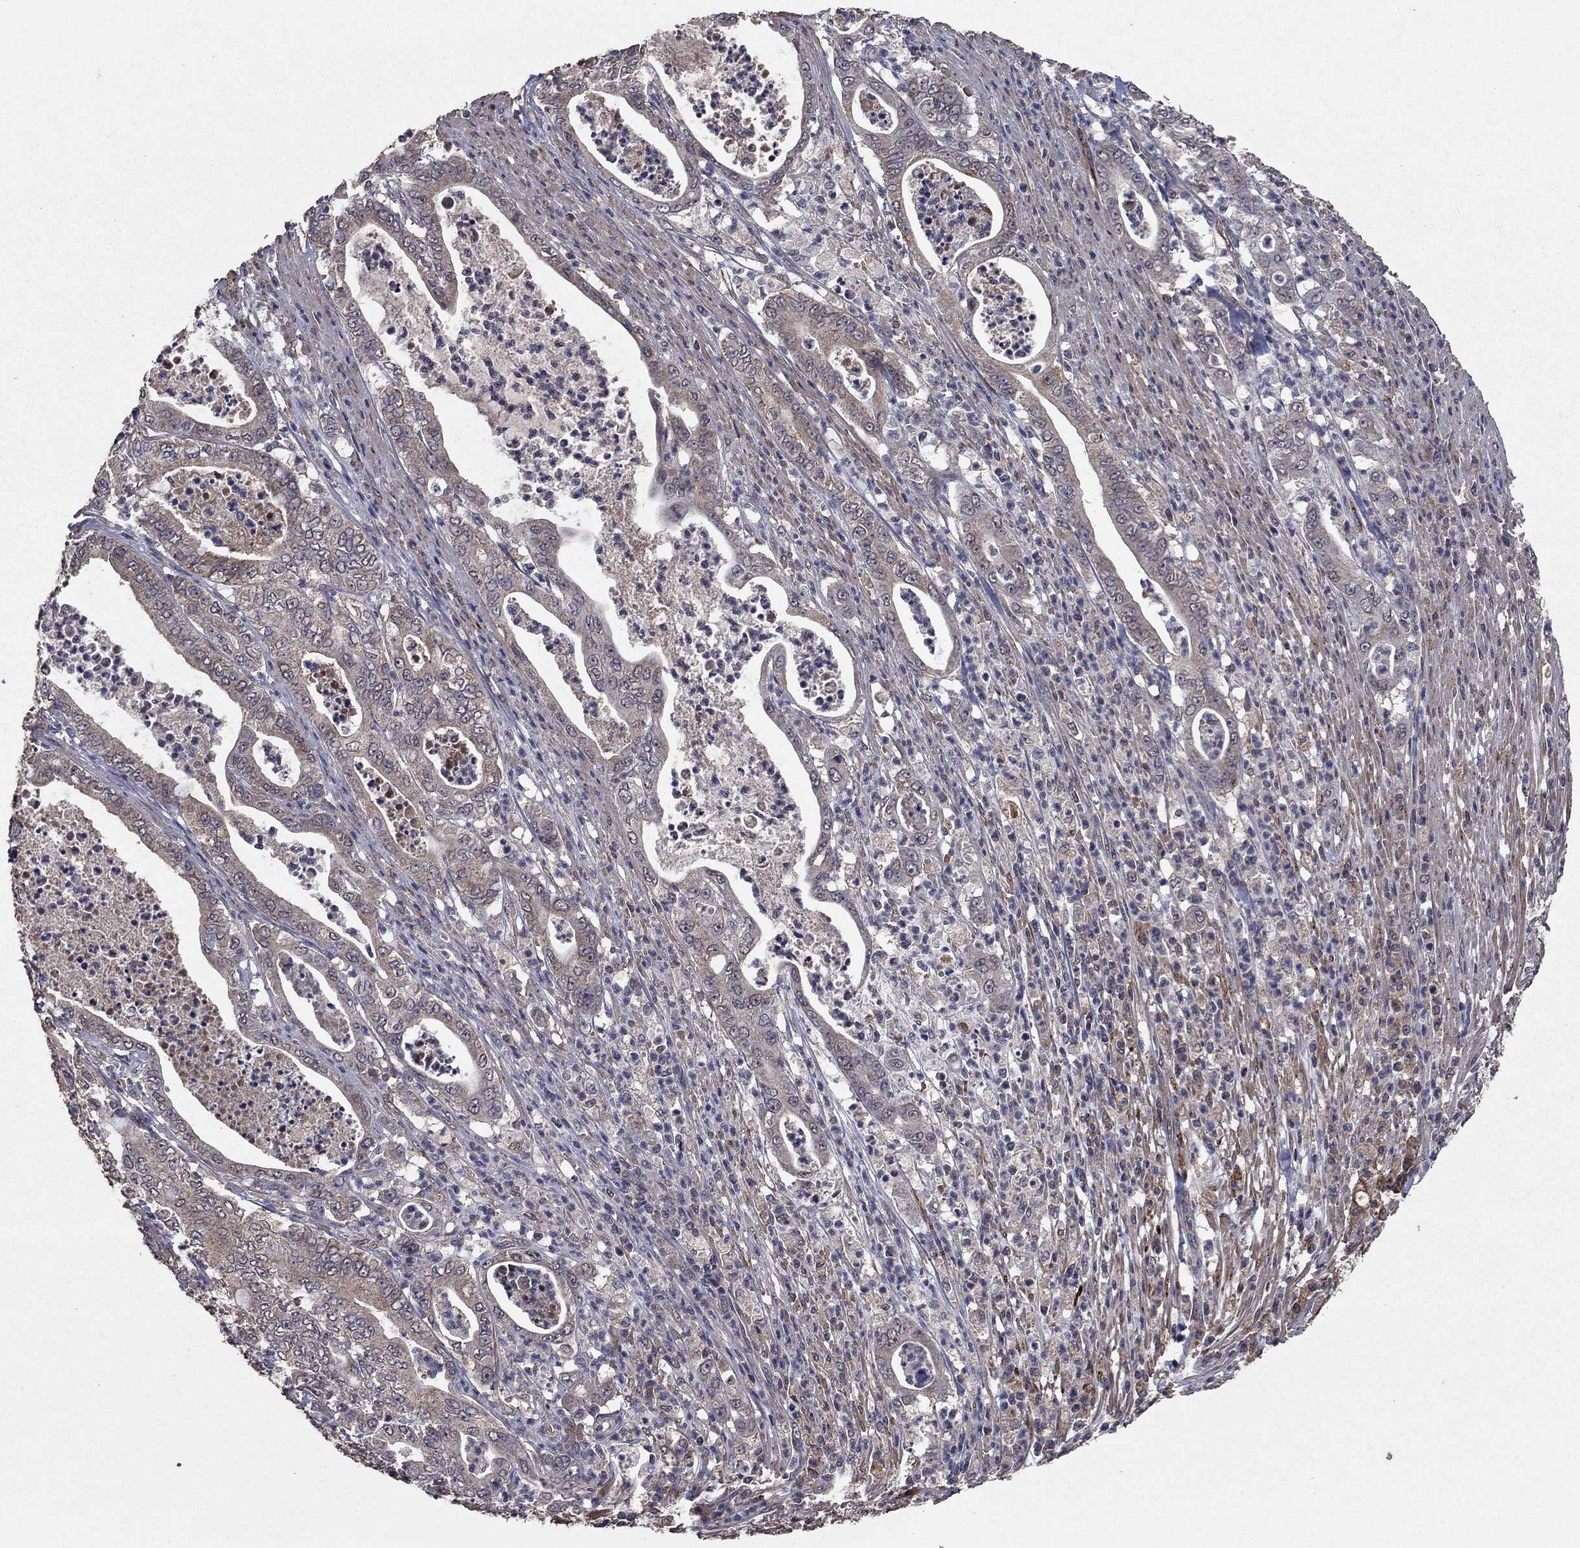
{"staining": {"intensity": "weak", "quantity": "<25%", "location": "cytoplasmic/membranous"}, "tissue": "pancreatic cancer", "cell_type": "Tumor cells", "image_type": "cancer", "snomed": [{"axis": "morphology", "description": "Adenocarcinoma, NOS"}, {"axis": "topography", "description": "Pancreas"}], "caption": "Tumor cells are negative for brown protein staining in adenocarcinoma (pancreatic).", "gene": "DHRS1", "patient": {"sex": "male", "age": 71}}